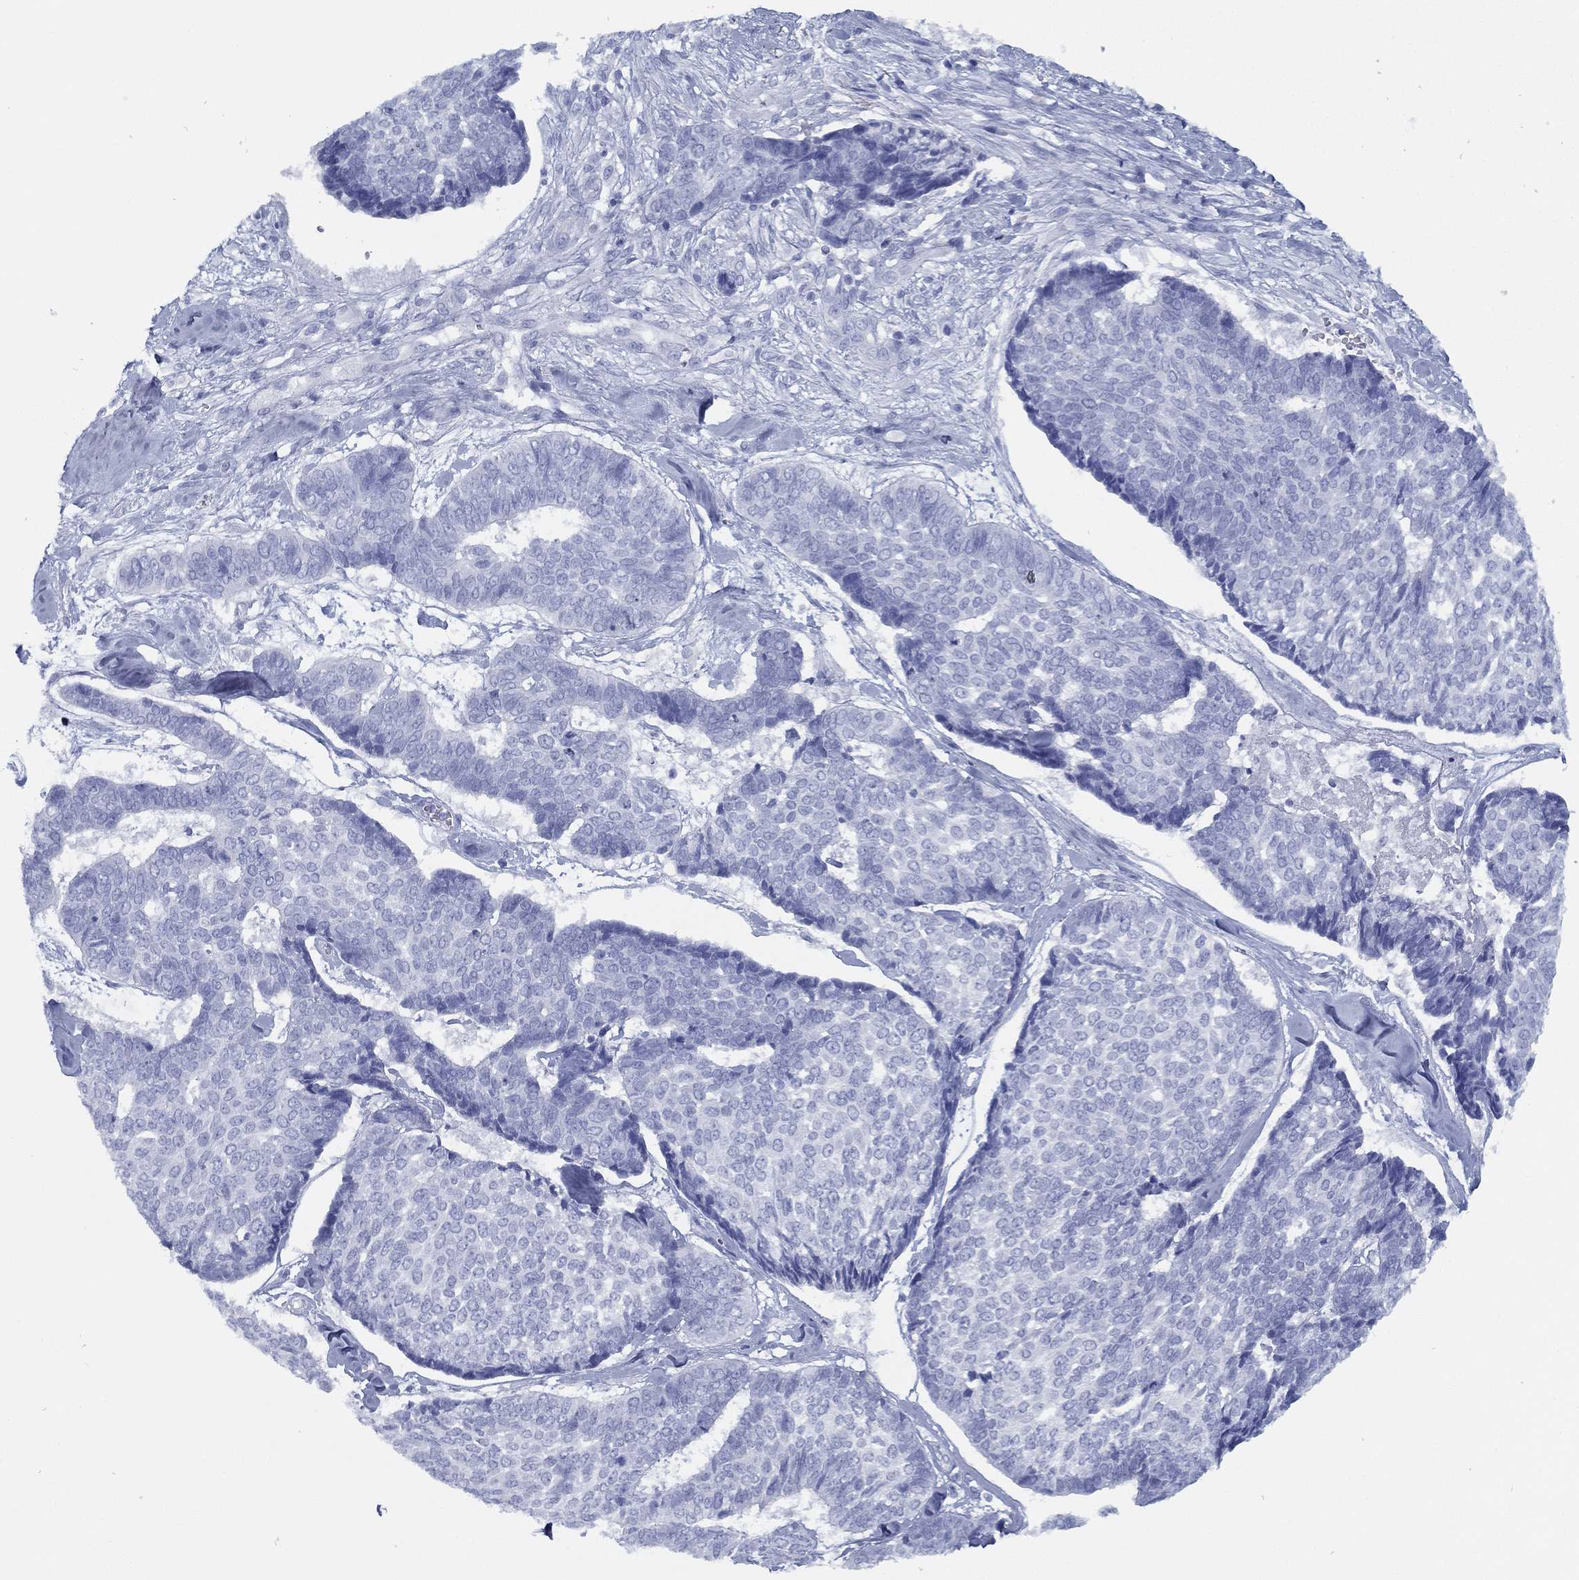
{"staining": {"intensity": "negative", "quantity": "none", "location": "none"}, "tissue": "skin cancer", "cell_type": "Tumor cells", "image_type": "cancer", "snomed": [{"axis": "morphology", "description": "Basal cell carcinoma"}, {"axis": "topography", "description": "Skin"}], "caption": "High magnification brightfield microscopy of skin cancer stained with DAB (brown) and counterstained with hematoxylin (blue): tumor cells show no significant expression.", "gene": "TMEM252", "patient": {"sex": "male", "age": 86}}